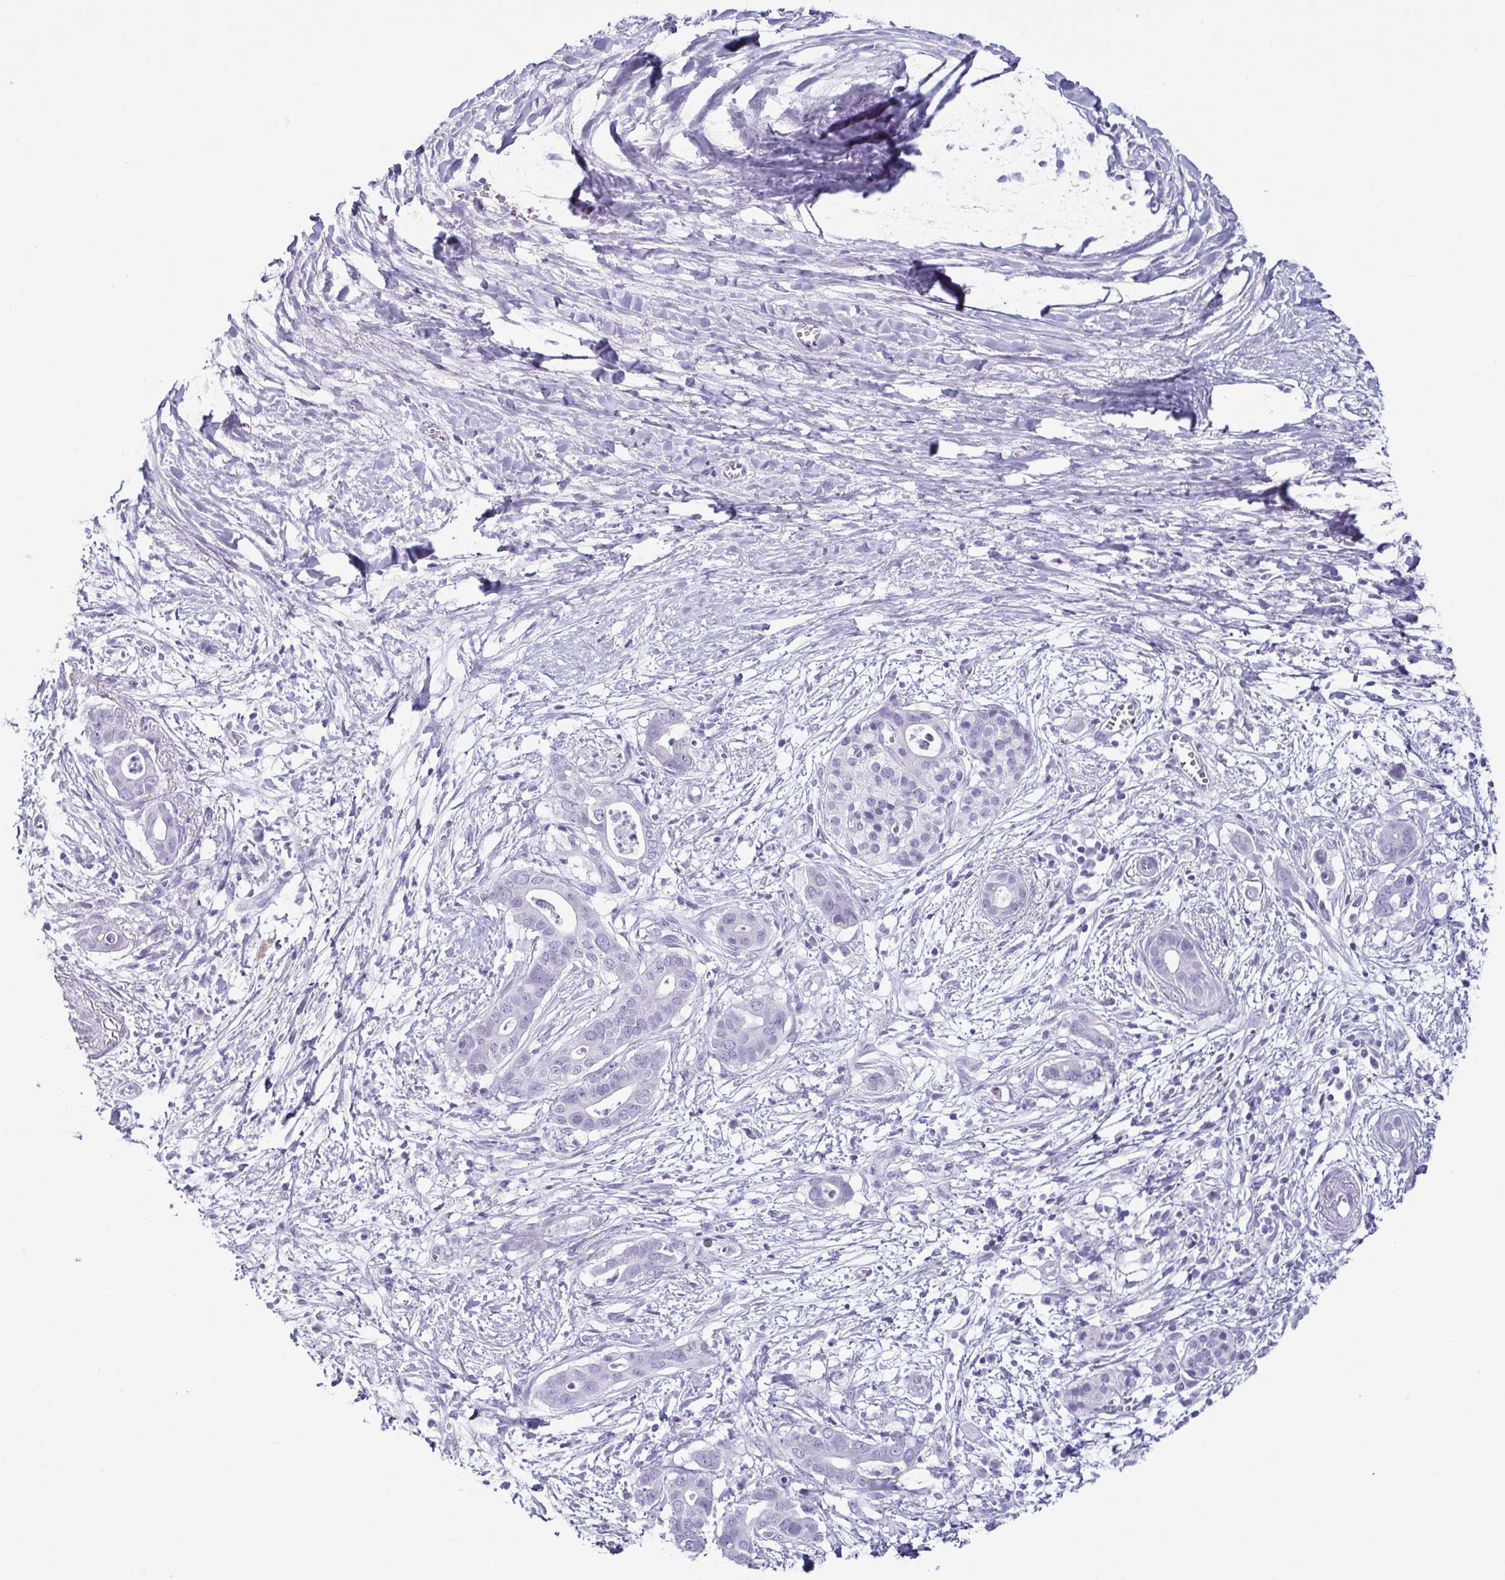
{"staining": {"intensity": "negative", "quantity": "none", "location": "none"}, "tissue": "pancreatic cancer", "cell_type": "Tumor cells", "image_type": "cancer", "snomed": [{"axis": "morphology", "description": "Adenocarcinoma, NOS"}, {"axis": "topography", "description": "Pancreas"}], "caption": "Immunohistochemistry (IHC) histopathology image of human pancreatic adenocarcinoma stained for a protein (brown), which shows no expression in tumor cells.", "gene": "KRT78", "patient": {"sex": "male", "age": 61}}